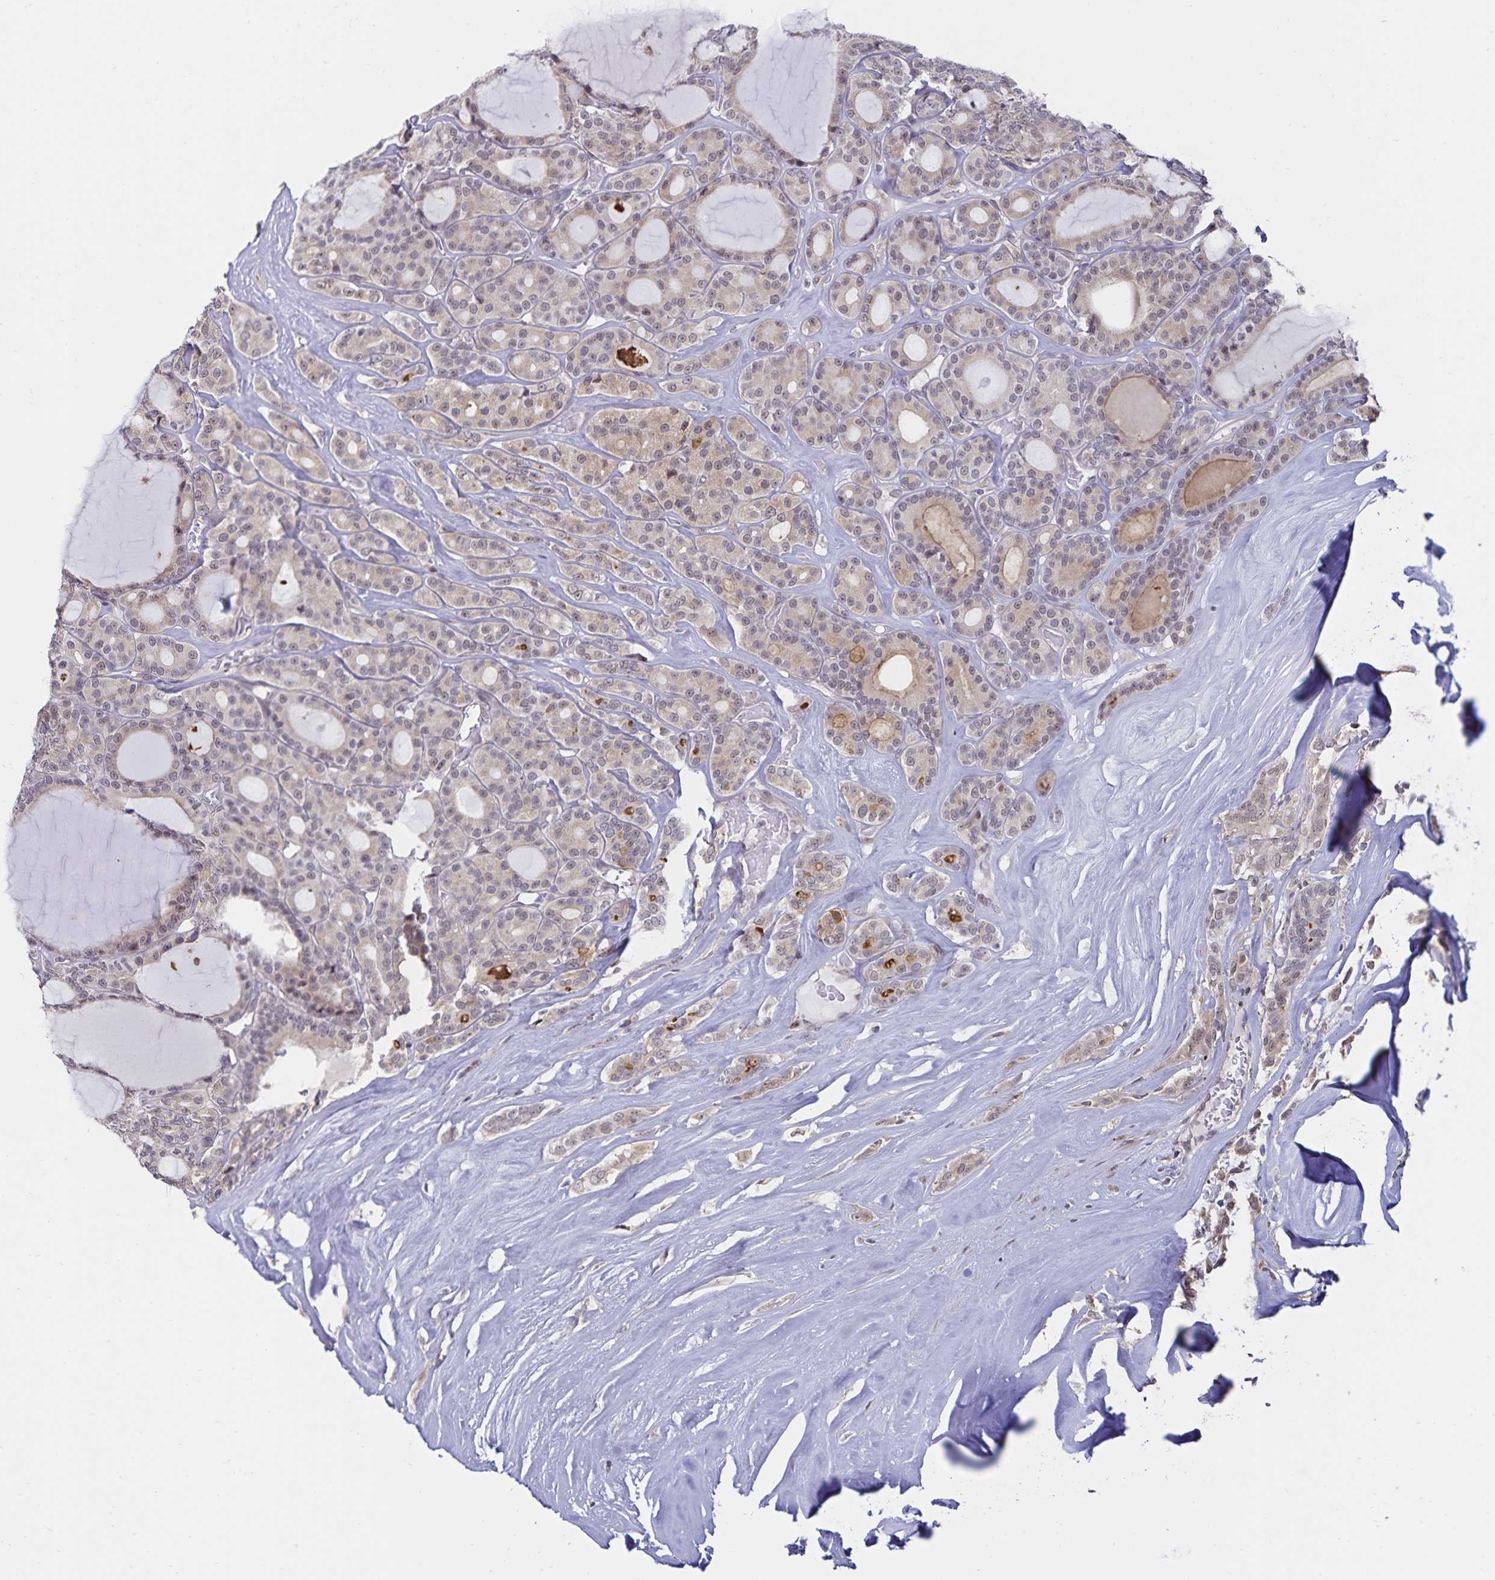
{"staining": {"intensity": "weak", "quantity": "25%-75%", "location": "cytoplasmic/membranous"}, "tissue": "thyroid cancer", "cell_type": "Tumor cells", "image_type": "cancer", "snomed": [{"axis": "morphology", "description": "Follicular adenoma carcinoma, NOS"}, {"axis": "topography", "description": "Thyroid gland"}], "caption": "IHC micrograph of human follicular adenoma carcinoma (thyroid) stained for a protein (brown), which displays low levels of weak cytoplasmic/membranous expression in about 25%-75% of tumor cells.", "gene": "ATP2A2", "patient": {"sex": "male", "age": 74}}